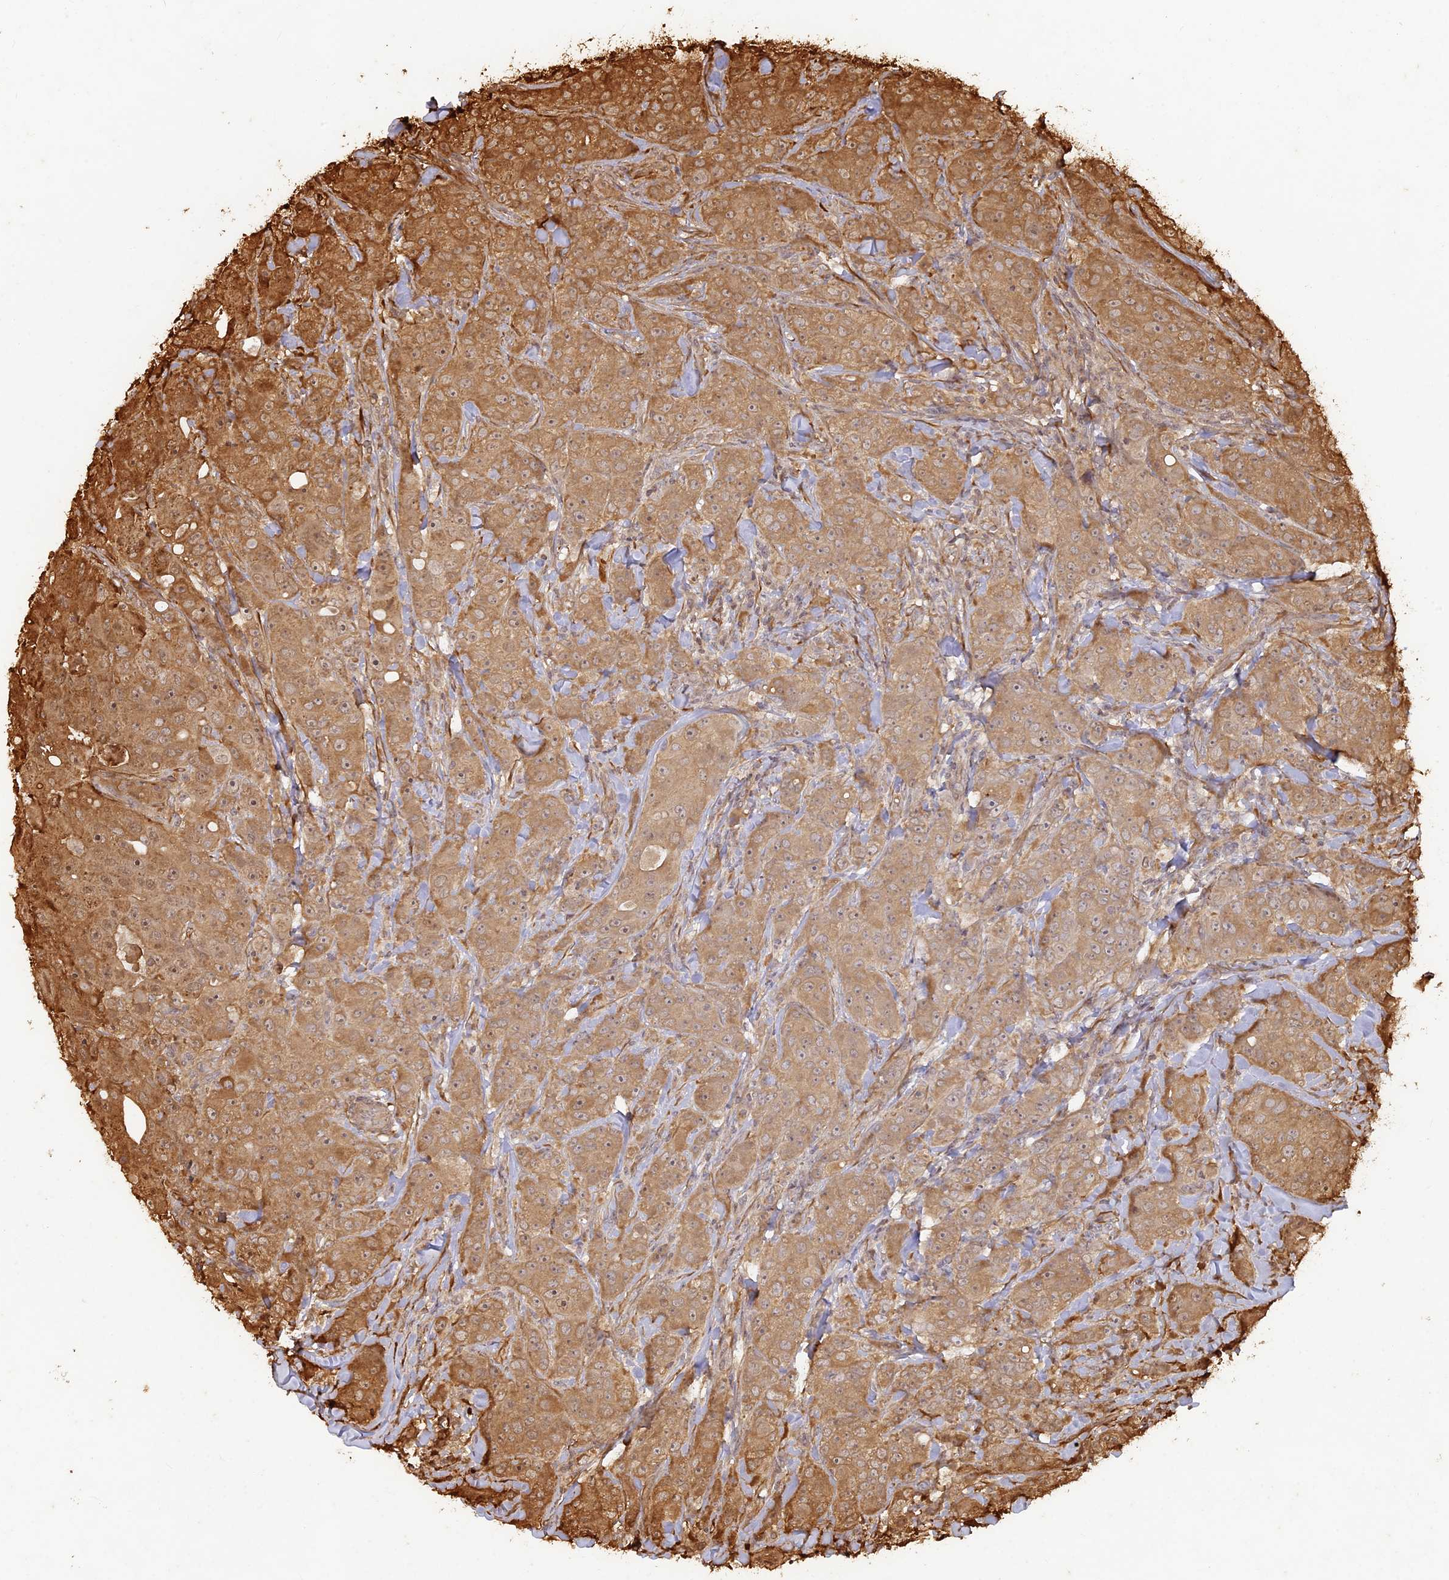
{"staining": {"intensity": "moderate", "quantity": ">75%", "location": "cytoplasmic/membranous"}, "tissue": "breast cancer", "cell_type": "Tumor cells", "image_type": "cancer", "snomed": [{"axis": "morphology", "description": "Duct carcinoma"}, {"axis": "topography", "description": "Breast"}], "caption": "Breast intraductal carcinoma stained for a protein demonstrates moderate cytoplasmic/membranous positivity in tumor cells. (Stains: DAB in brown, nuclei in blue, Microscopy: brightfield microscopy at high magnification).", "gene": "CCDC174", "patient": {"sex": "female", "age": 43}}